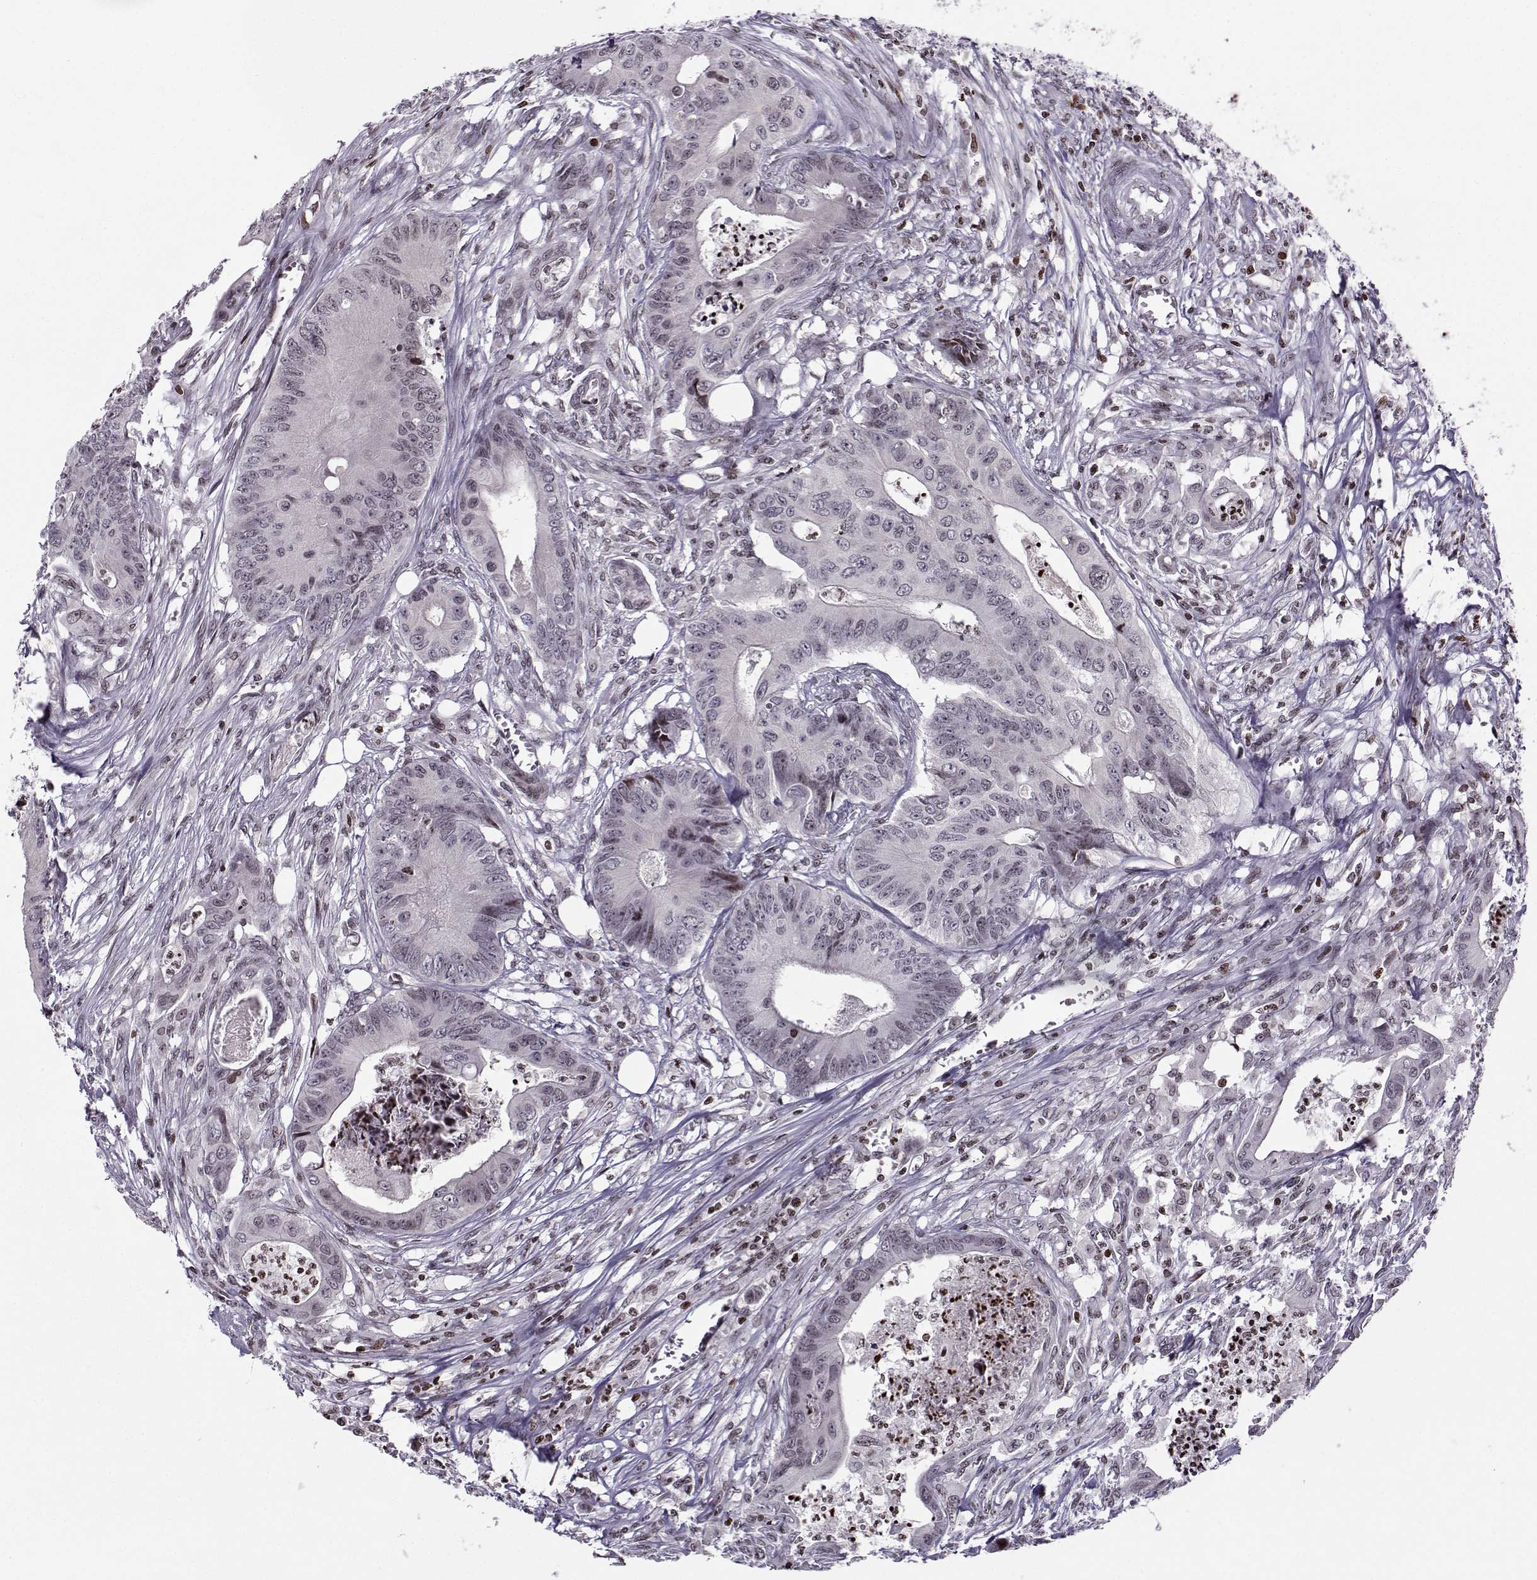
{"staining": {"intensity": "moderate", "quantity": "<25%", "location": "nuclear"}, "tissue": "colorectal cancer", "cell_type": "Tumor cells", "image_type": "cancer", "snomed": [{"axis": "morphology", "description": "Adenocarcinoma, NOS"}, {"axis": "topography", "description": "Colon"}], "caption": "DAB immunohistochemical staining of human colorectal adenocarcinoma exhibits moderate nuclear protein positivity in approximately <25% of tumor cells.", "gene": "ZNF19", "patient": {"sex": "male", "age": 84}}